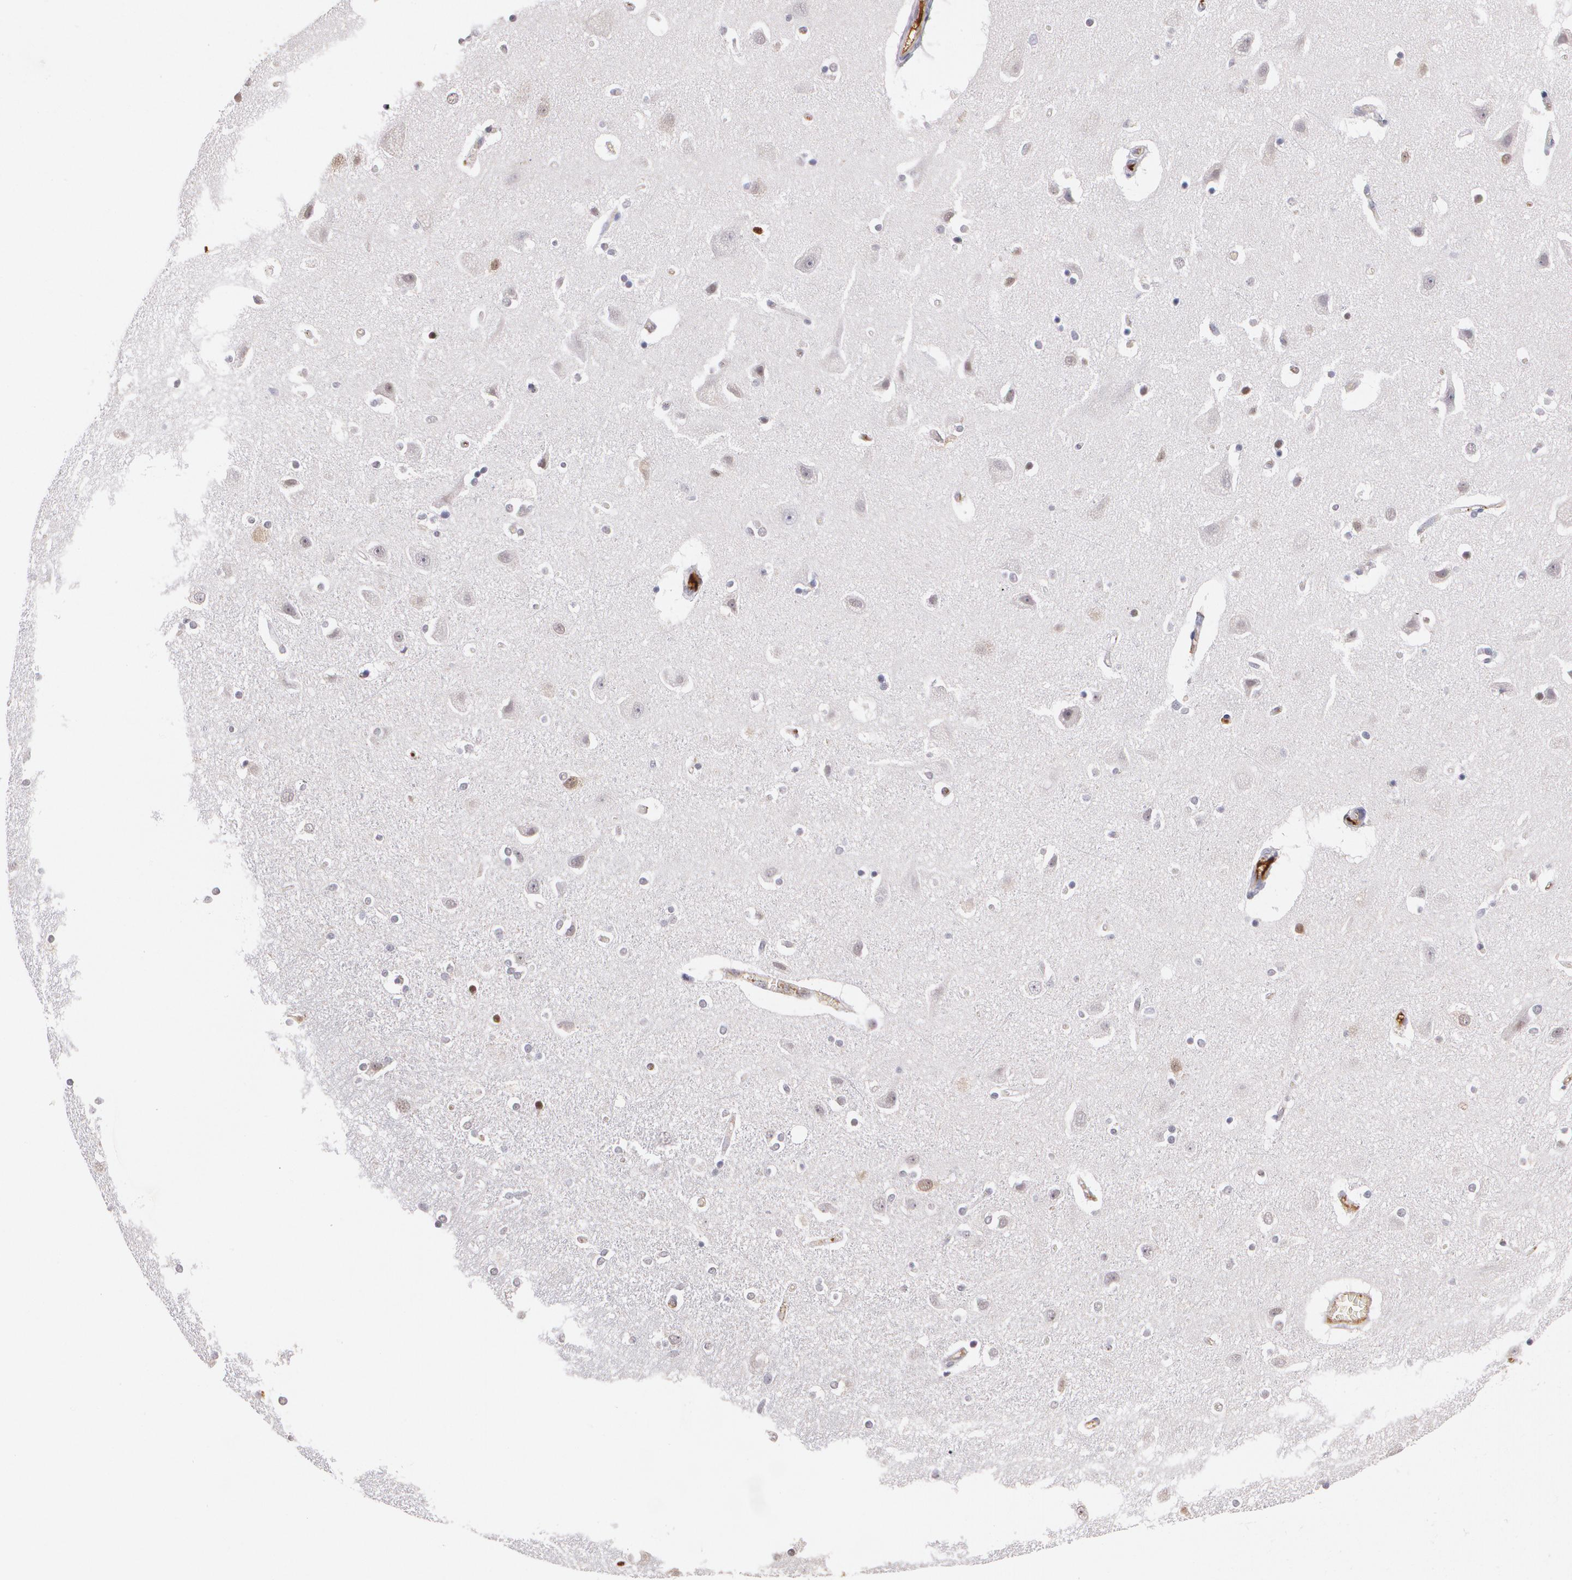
{"staining": {"intensity": "negative", "quantity": "none", "location": "none"}, "tissue": "caudate", "cell_type": "Glial cells", "image_type": "normal", "snomed": [{"axis": "morphology", "description": "Normal tissue, NOS"}, {"axis": "topography", "description": "Lateral ventricle wall"}], "caption": "Human caudate stained for a protein using immunohistochemistry (IHC) reveals no staining in glial cells.", "gene": "PTS", "patient": {"sex": "female", "age": 54}}